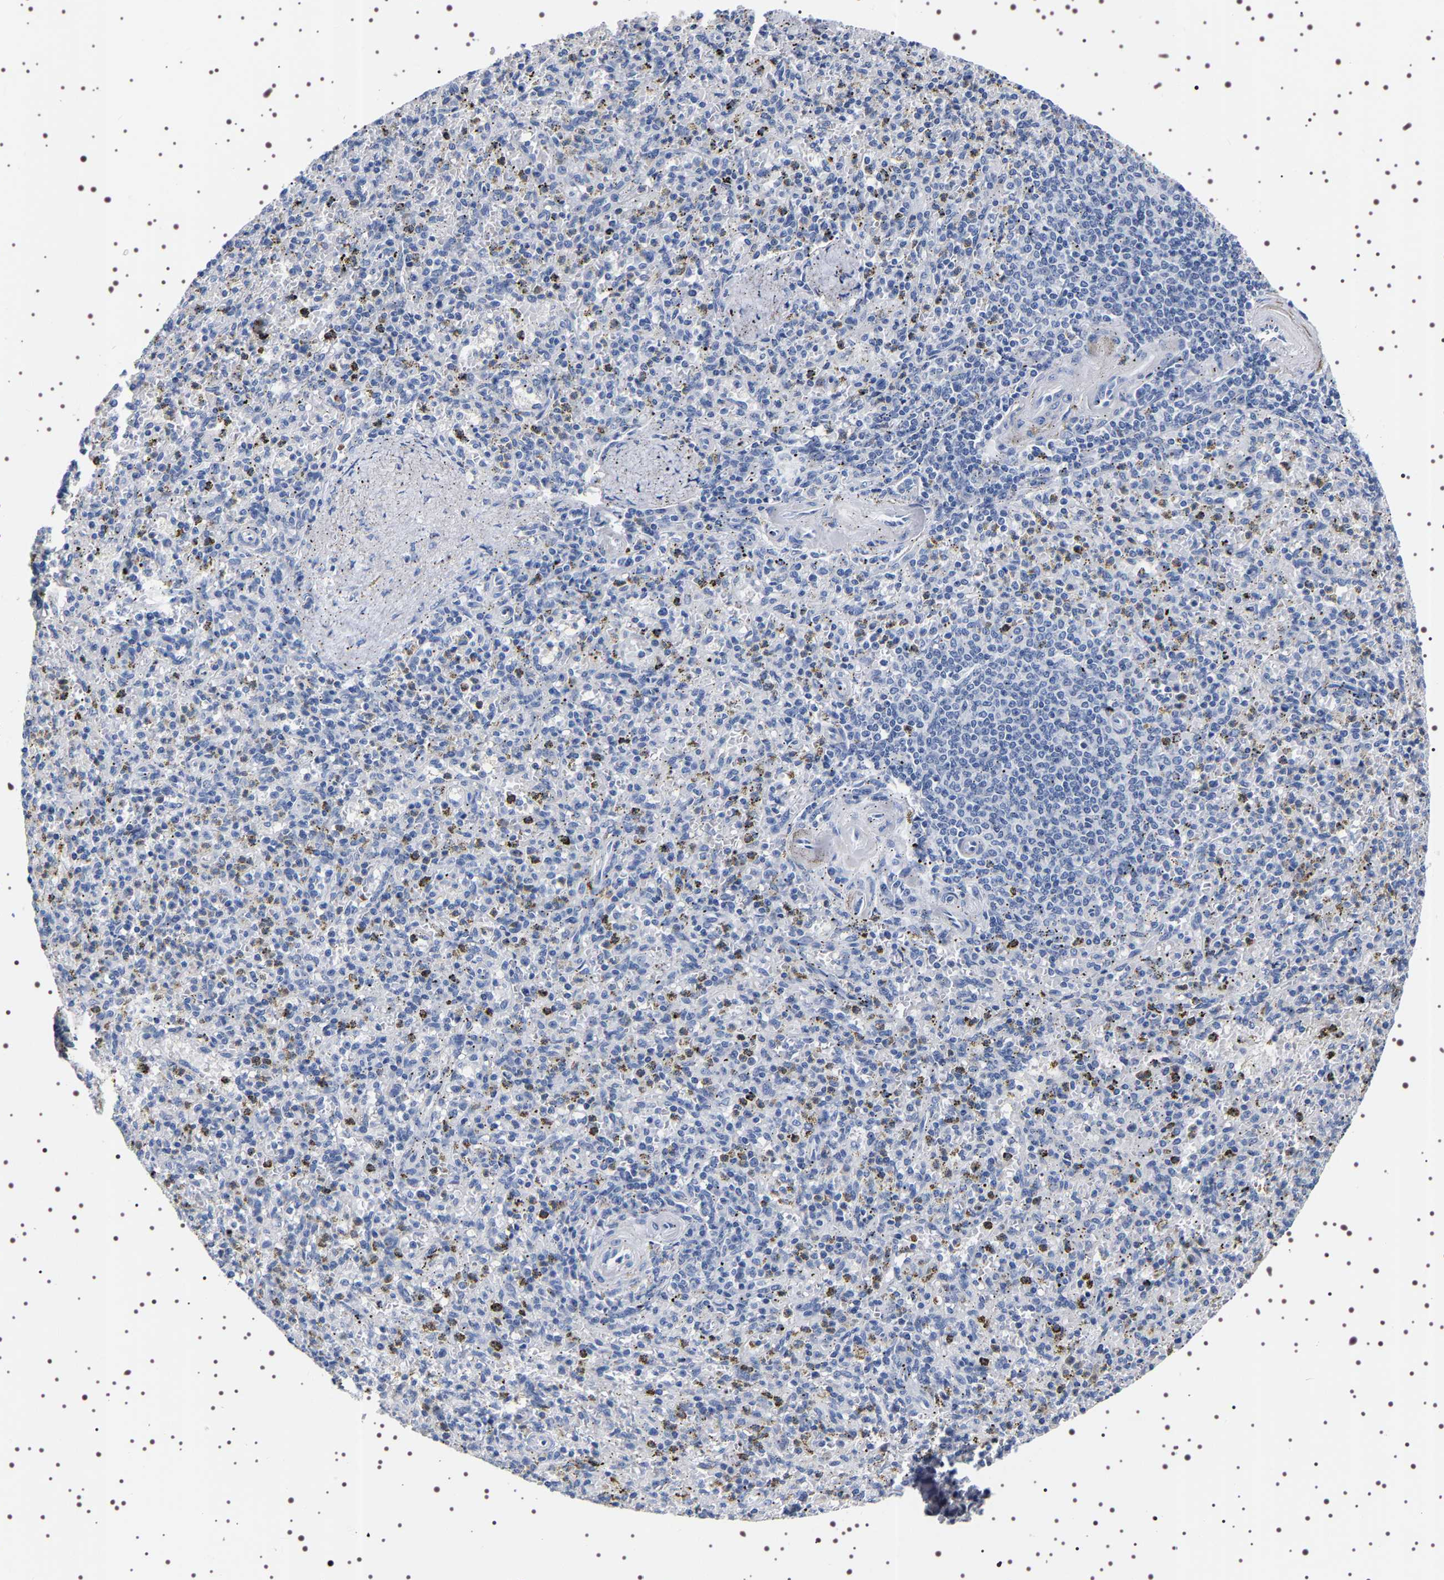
{"staining": {"intensity": "negative", "quantity": "none", "location": "none"}, "tissue": "spleen", "cell_type": "Cells in red pulp", "image_type": "normal", "snomed": [{"axis": "morphology", "description": "Normal tissue, NOS"}, {"axis": "topography", "description": "Spleen"}], "caption": "The immunohistochemistry (IHC) micrograph has no significant staining in cells in red pulp of spleen.", "gene": "UBQLN3", "patient": {"sex": "male", "age": 72}}